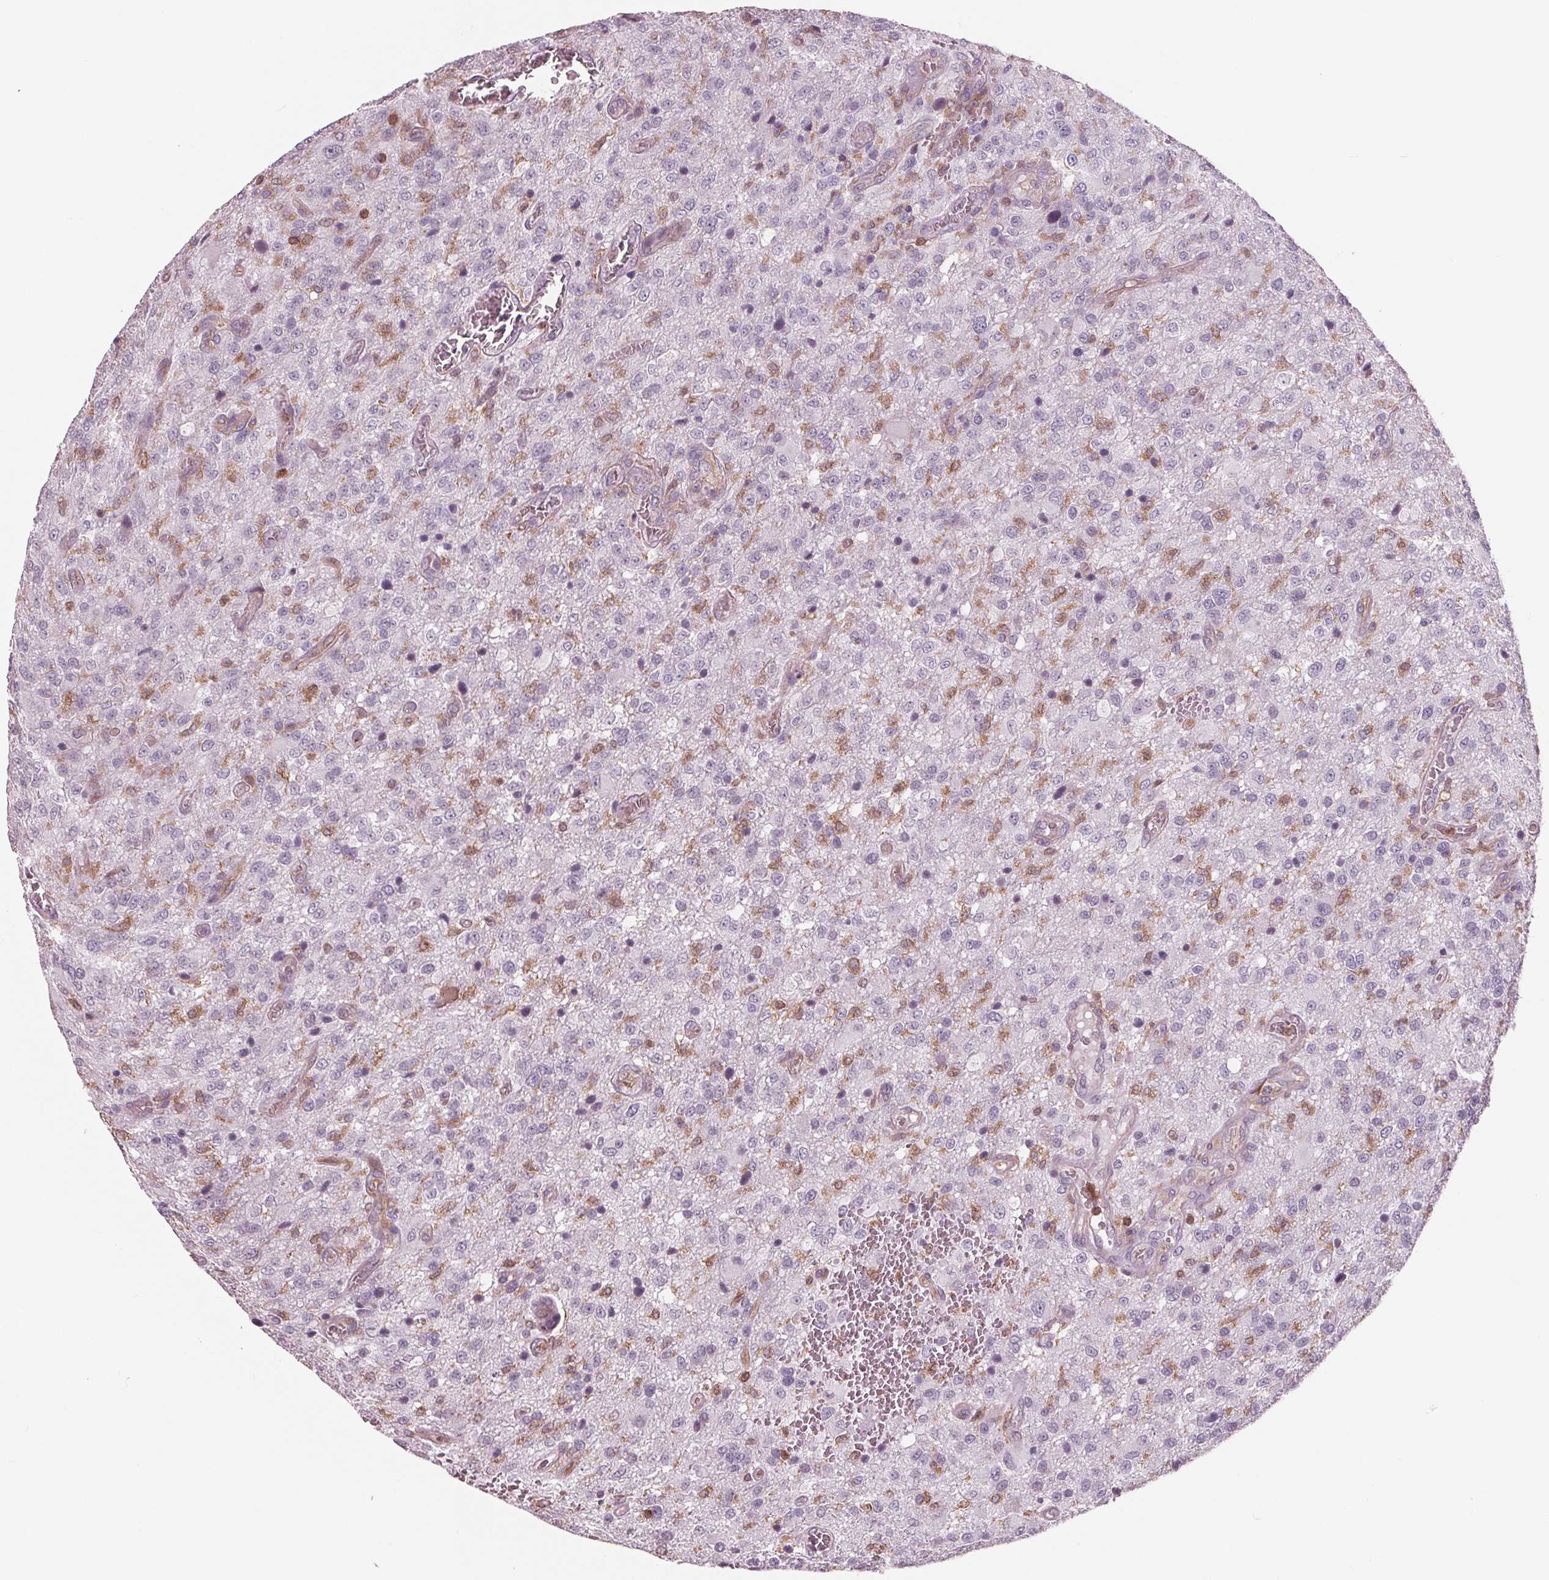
{"staining": {"intensity": "negative", "quantity": "none", "location": "none"}, "tissue": "glioma", "cell_type": "Tumor cells", "image_type": "cancer", "snomed": [{"axis": "morphology", "description": "Glioma, malignant, Low grade"}, {"axis": "topography", "description": "Brain"}], "caption": "Malignant glioma (low-grade) was stained to show a protein in brown. There is no significant positivity in tumor cells.", "gene": "ARHGAP25", "patient": {"sex": "male", "age": 66}}